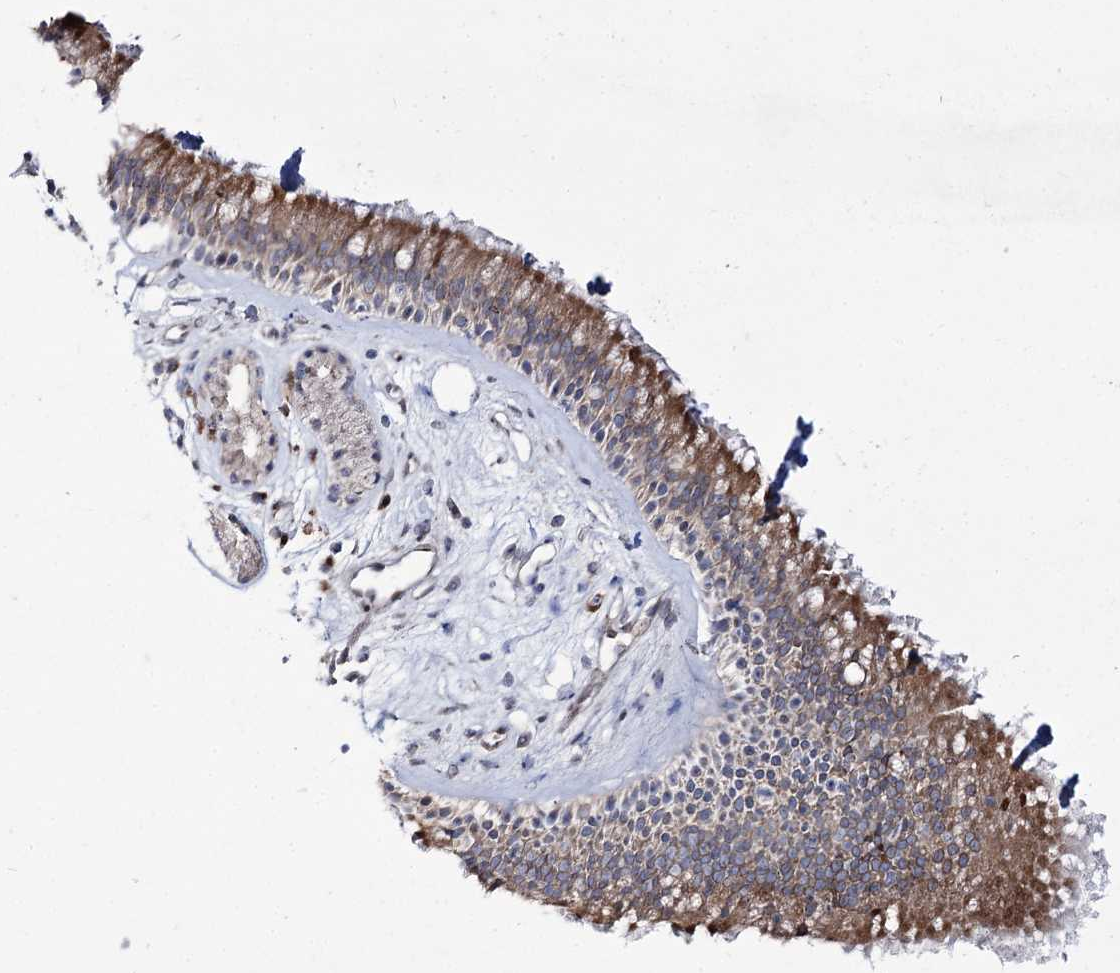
{"staining": {"intensity": "moderate", "quantity": ">75%", "location": "cytoplasmic/membranous"}, "tissue": "nasopharynx", "cell_type": "Respiratory epithelial cells", "image_type": "normal", "snomed": [{"axis": "morphology", "description": "Normal tissue, NOS"}, {"axis": "morphology", "description": "Inflammation, NOS"}, {"axis": "morphology", "description": "Malignant melanoma, Metastatic site"}, {"axis": "topography", "description": "Nasopharynx"}], "caption": "Respiratory epithelial cells exhibit moderate cytoplasmic/membranous staining in about >75% of cells in benign nasopharynx.", "gene": "C11orf80", "patient": {"sex": "male", "age": 70}}